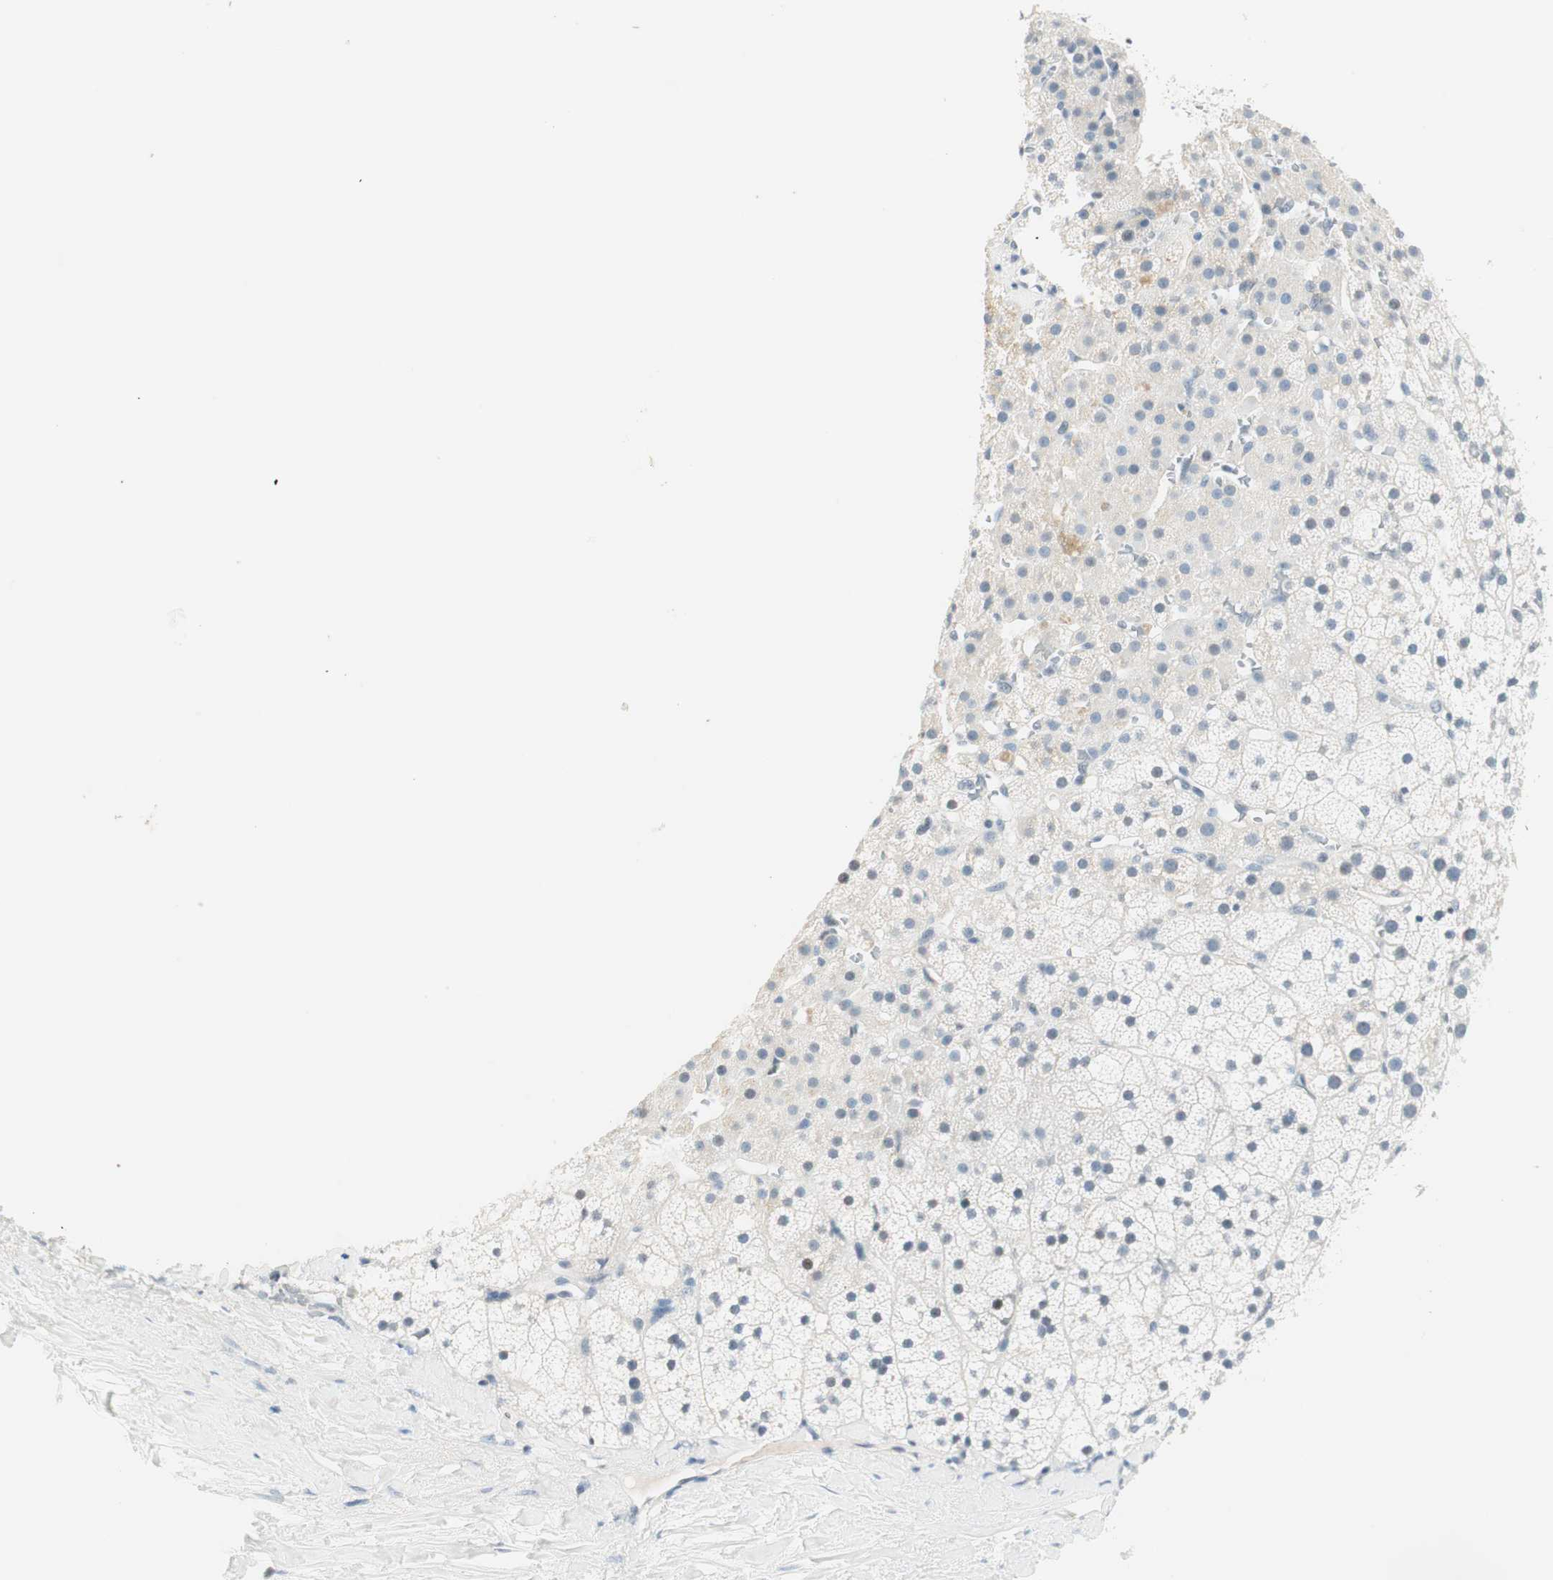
{"staining": {"intensity": "negative", "quantity": "none", "location": "none"}, "tissue": "adrenal gland", "cell_type": "Glandular cells", "image_type": "normal", "snomed": [{"axis": "morphology", "description": "Normal tissue, NOS"}, {"axis": "topography", "description": "Adrenal gland"}], "caption": "A photomicrograph of human adrenal gland is negative for staining in glandular cells. Nuclei are stained in blue.", "gene": "HOXB13", "patient": {"sex": "male", "age": 35}}